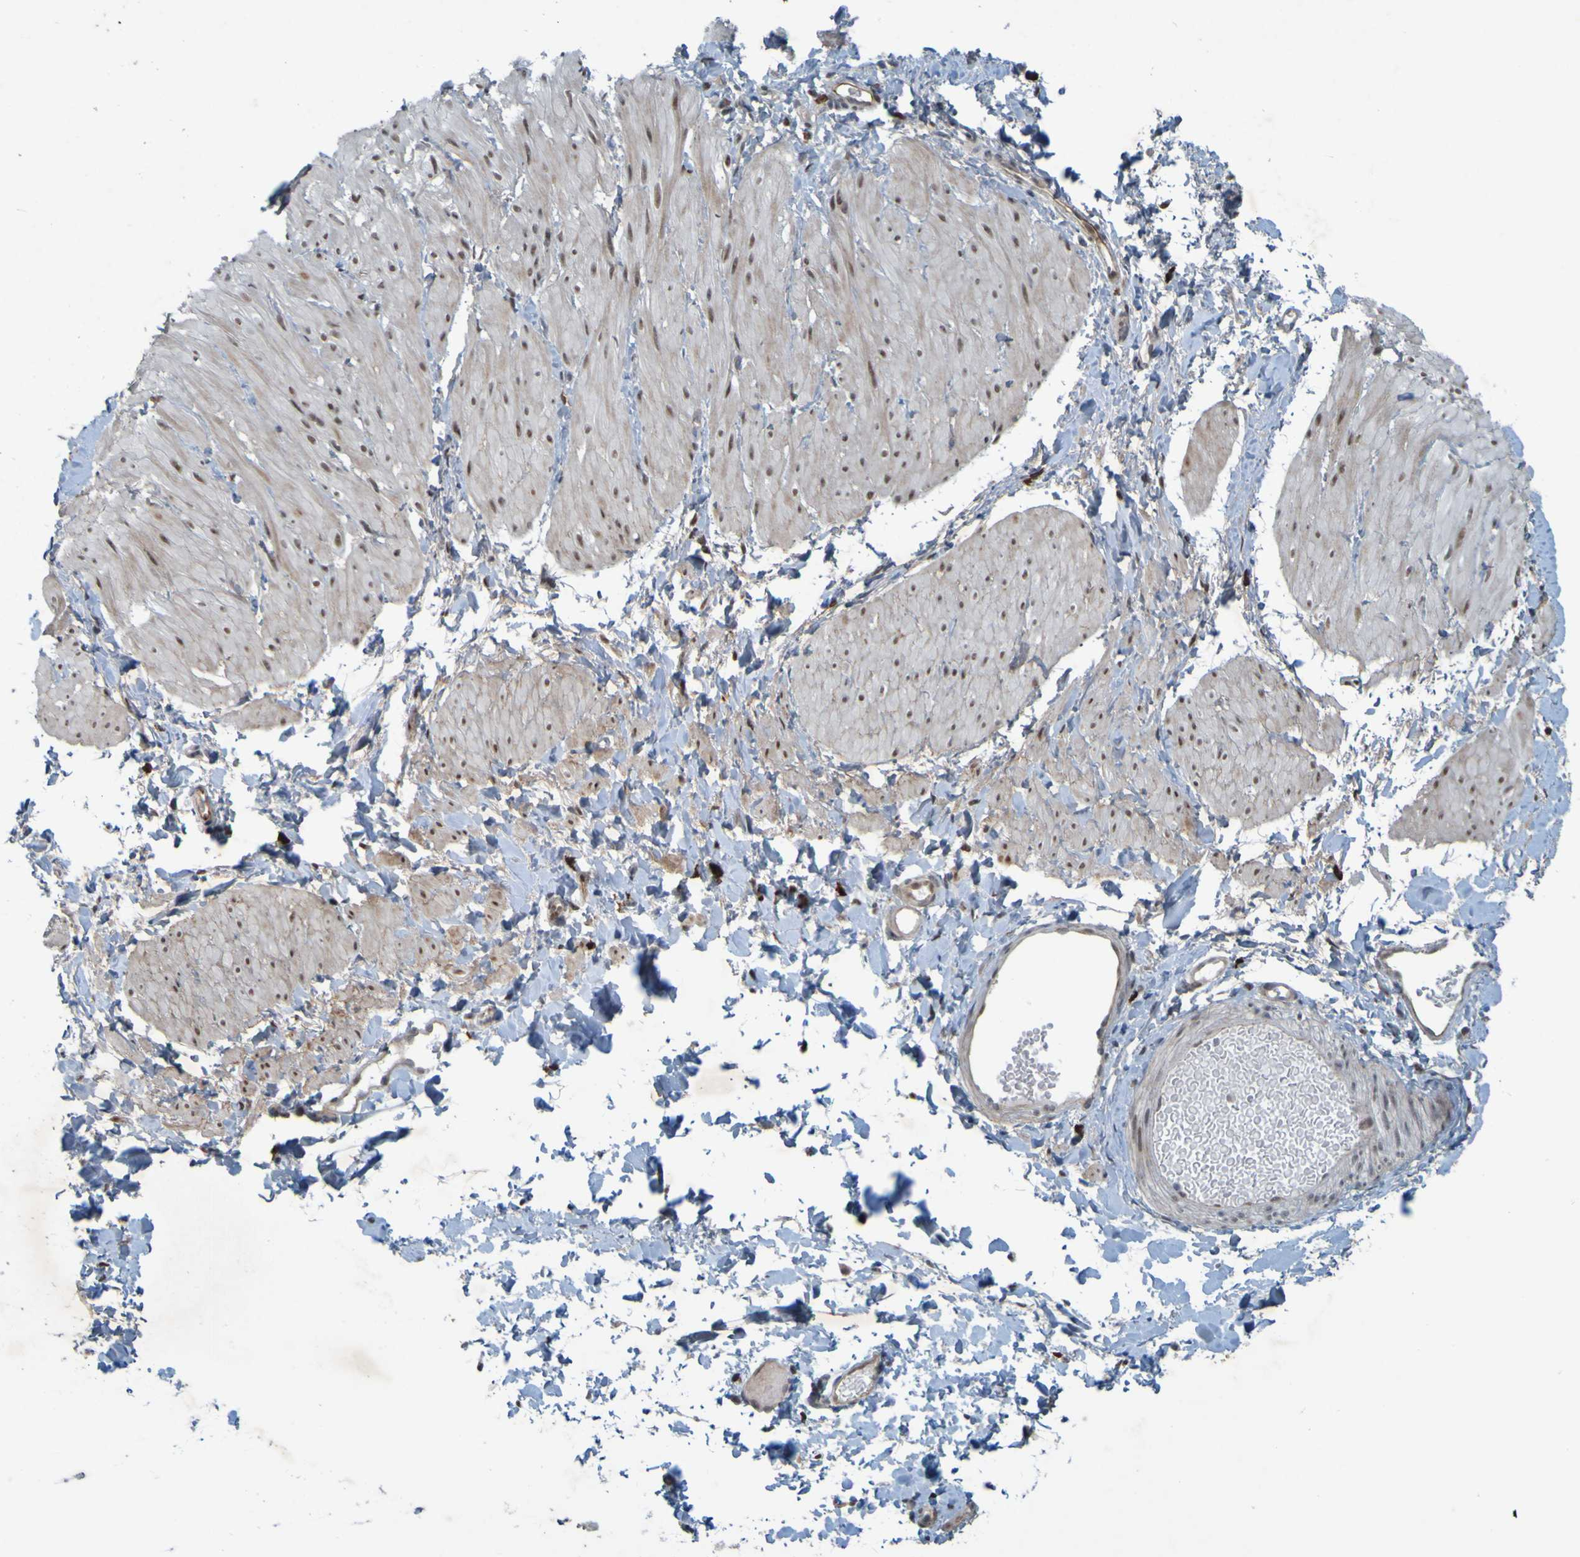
{"staining": {"intensity": "weak", "quantity": ">75%", "location": "cytoplasmic/membranous,nuclear"}, "tissue": "smooth muscle", "cell_type": "Smooth muscle cells", "image_type": "normal", "snomed": [{"axis": "morphology", "description": "Normal tissue, NOS"}, {"axis": "topography", "description": "Smooth muscle"}], "caption": "Normal smooth muscle displays weak cytoplasmic/membranous,nuclear positivity in approximately >75% of smooth muscle cells.", "gene": "MCPH1", "patient": {"sex": "male", "age": 16}}